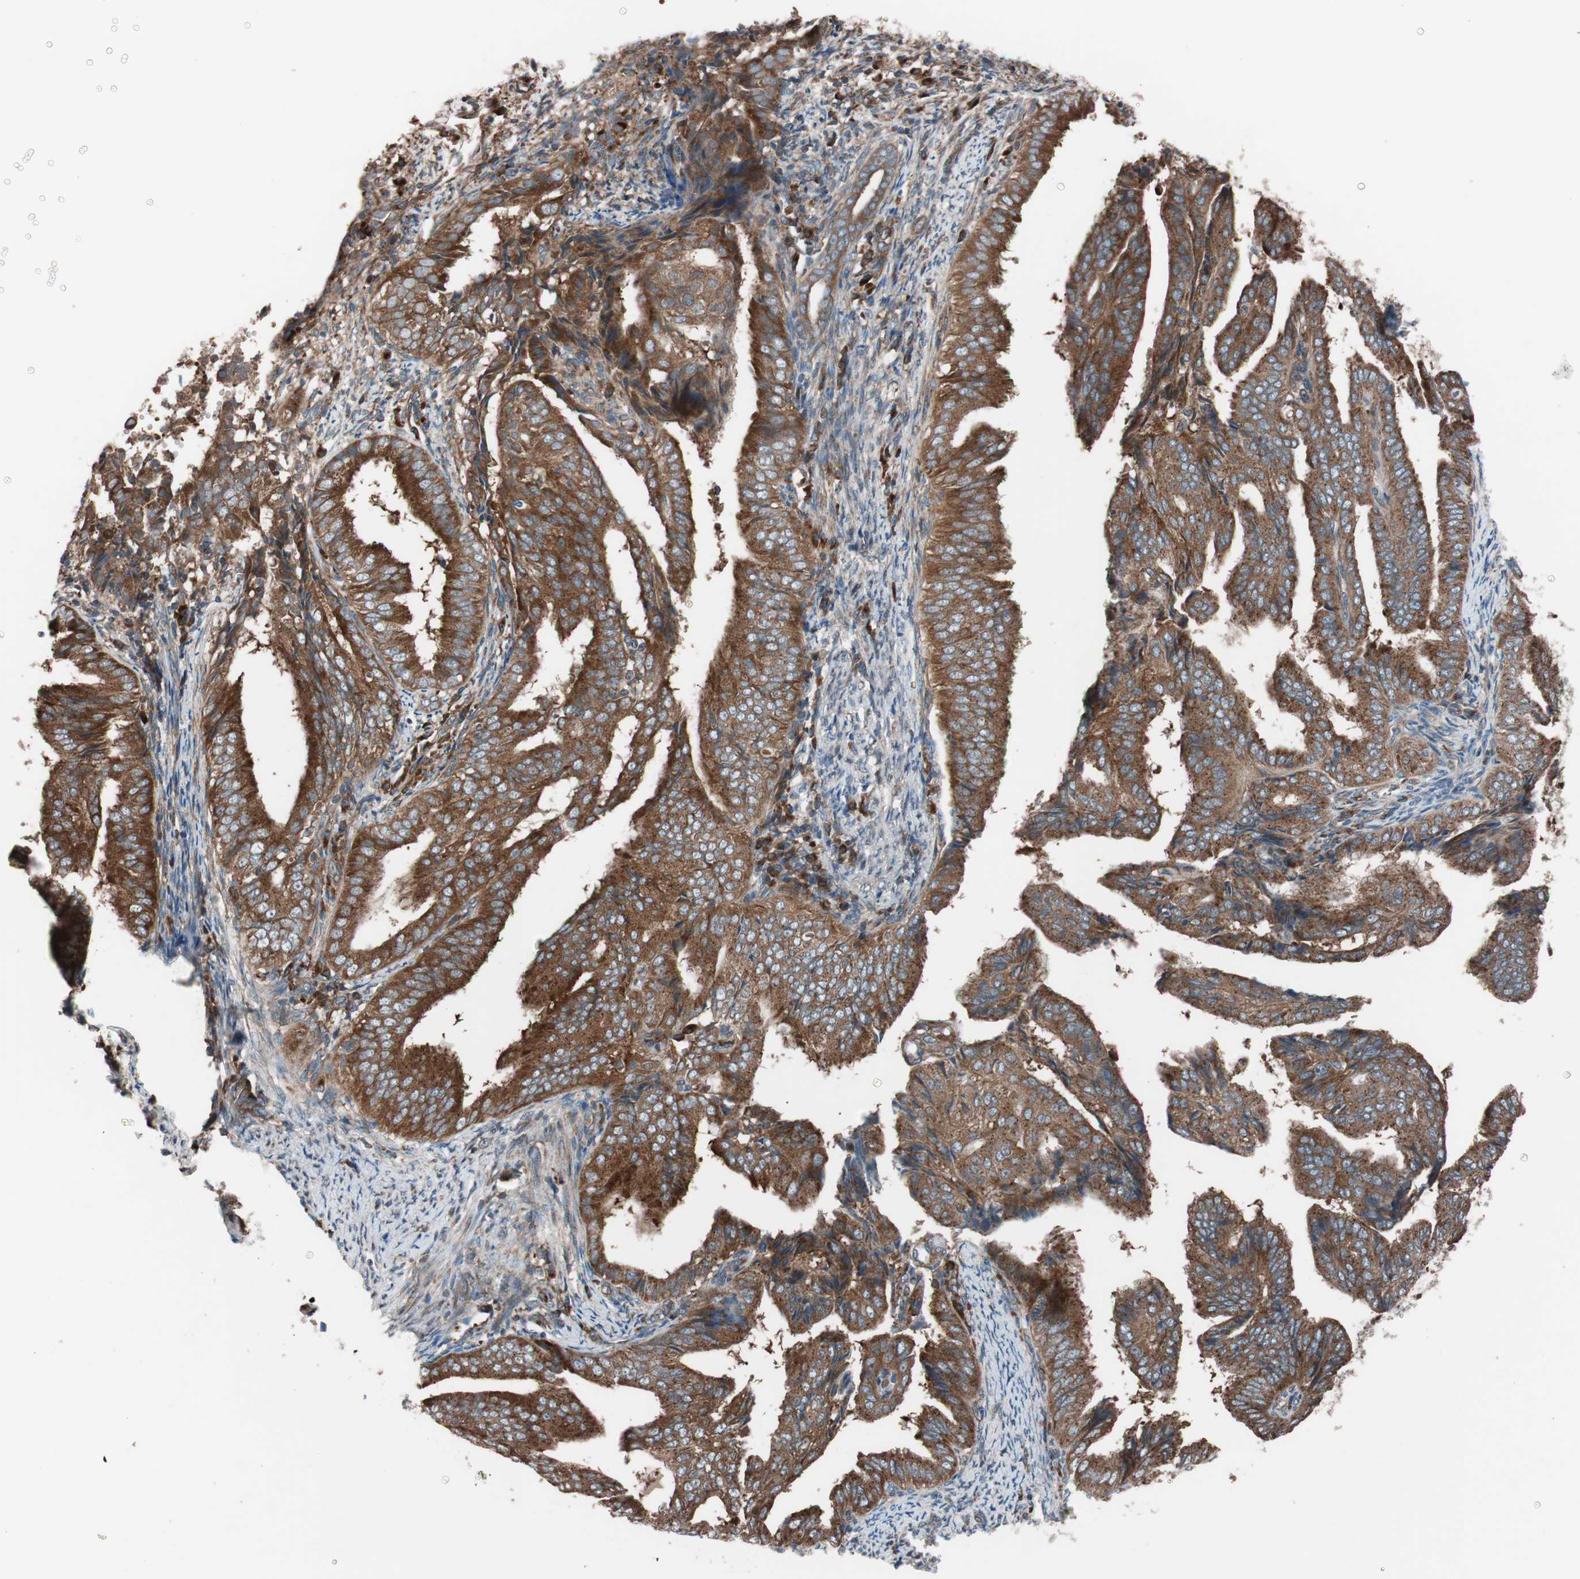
{"staining": {"intensity": "strong", "quantity": ">75%", "location": "cytoplasmic/membranous"}, "tissue": "endometrial cancer", "cell_type": "Tumor cells", "image_type": "cancer", "snomed": [{"axis": "morphology", "description": "Adenocarcinoma, NOS"}, {"axis": "topography", "description": "Endometrium"}], "caption": "Strong cytoplasmic/membranous positivity for a protein is seen in approximately >75% of tumor cells of endometrial cancer using immunohistochemistry (IHC).", "gene": "SEC31A", "patient": {"sex": "female", "age": 58}}